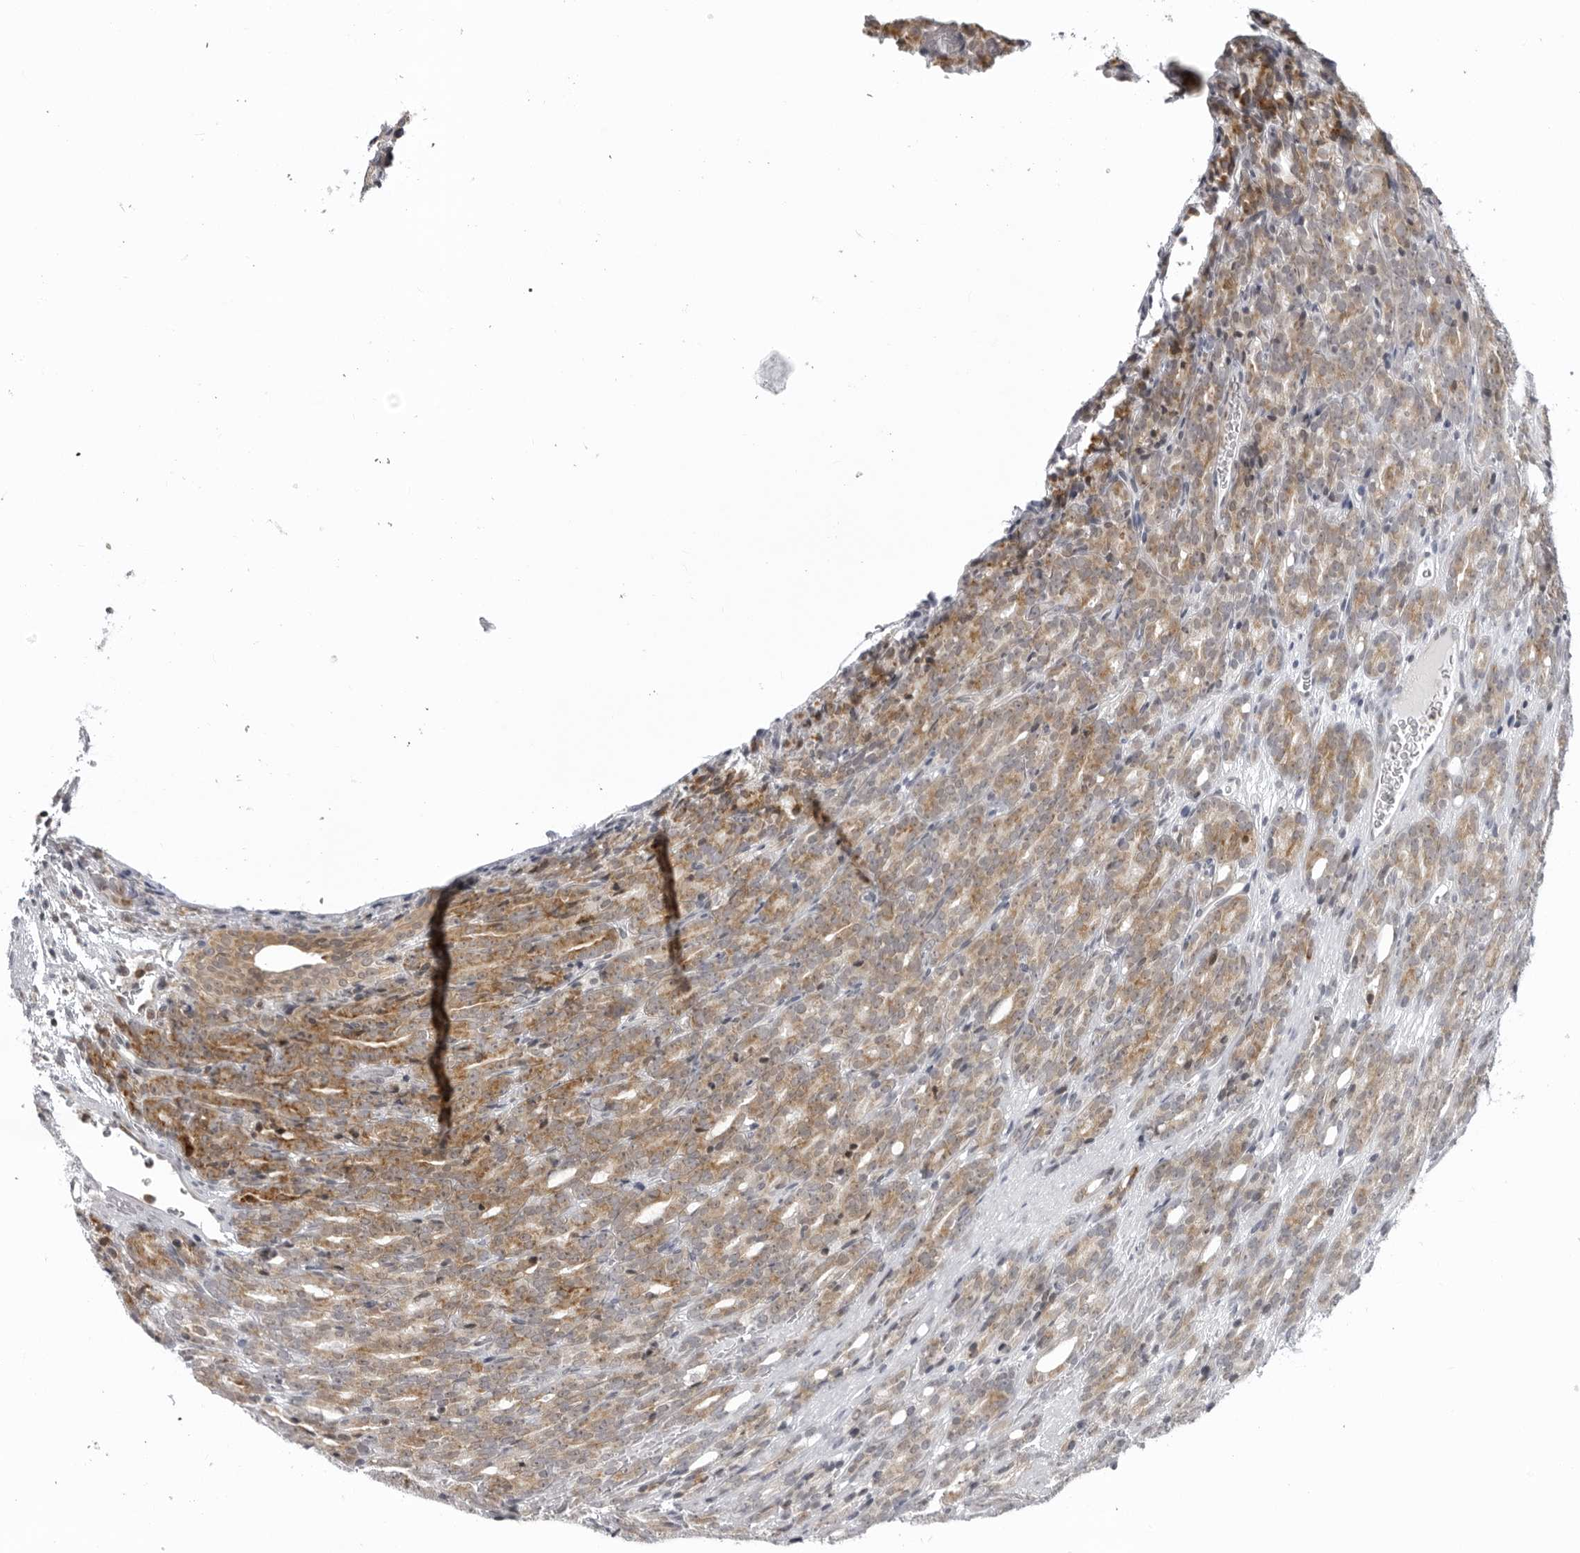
{"staining": {"intensity": "moderate", "quantity": ">75%", "location": "cytoplasmic/membranous"}, "tissue": "prostate cancer", "cell_type": "Tumor cells", "image_type": "cancer", "snomed": [{"axis": "morphology", "description": "Adenocarcinoma, High grade"}, {"axis": "topography", "description": "Prostate"}], "caption": "Prostate cancer was stained to show a protein in brown. There is medium levels of moderate cytoplasmic/membranous positivity in about >75% of tumor cells.", "gene": "MRPS15", "patient": {"sex": "male", "age": 62}}